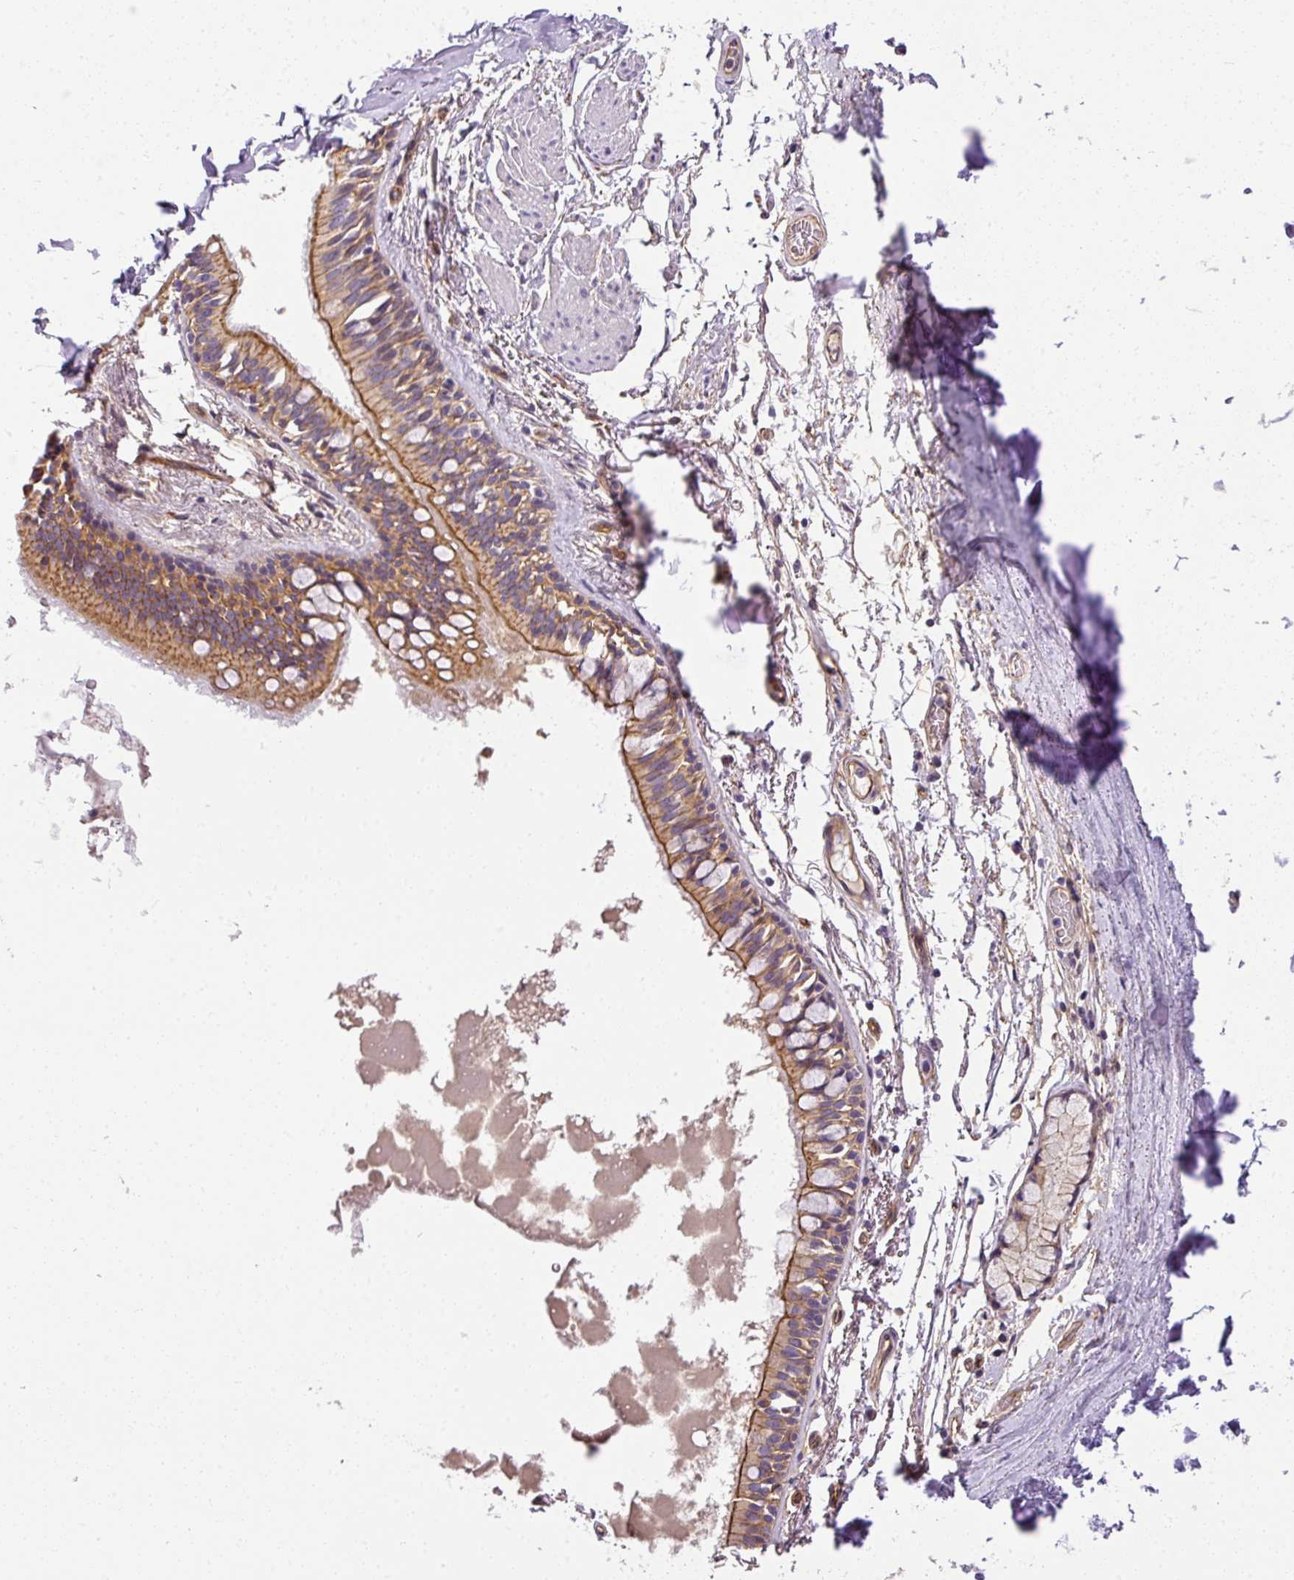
{"staining": {"intensity": "moderate", "quantity": ">75%", "location": "cytoplasmic/membranous"}, "tissue": "bronchus", "cell_type": "Respiratory epithelial cells", "image_type": "normal", "snomed": [{"axis": "morphology", "description": "Normal tissue, NOS"}, {"axis": "topography", "description": "Bronchus"}], "caption": "Immunohistochemistry (IHC) of benign bronchus shows medium levels of moderate cytoplasmic/membranous positivity in approximately >75% of respiratory epithelial cells.", "gene": "OR11H4", "patient": {"sex": "male", "age": 70}}